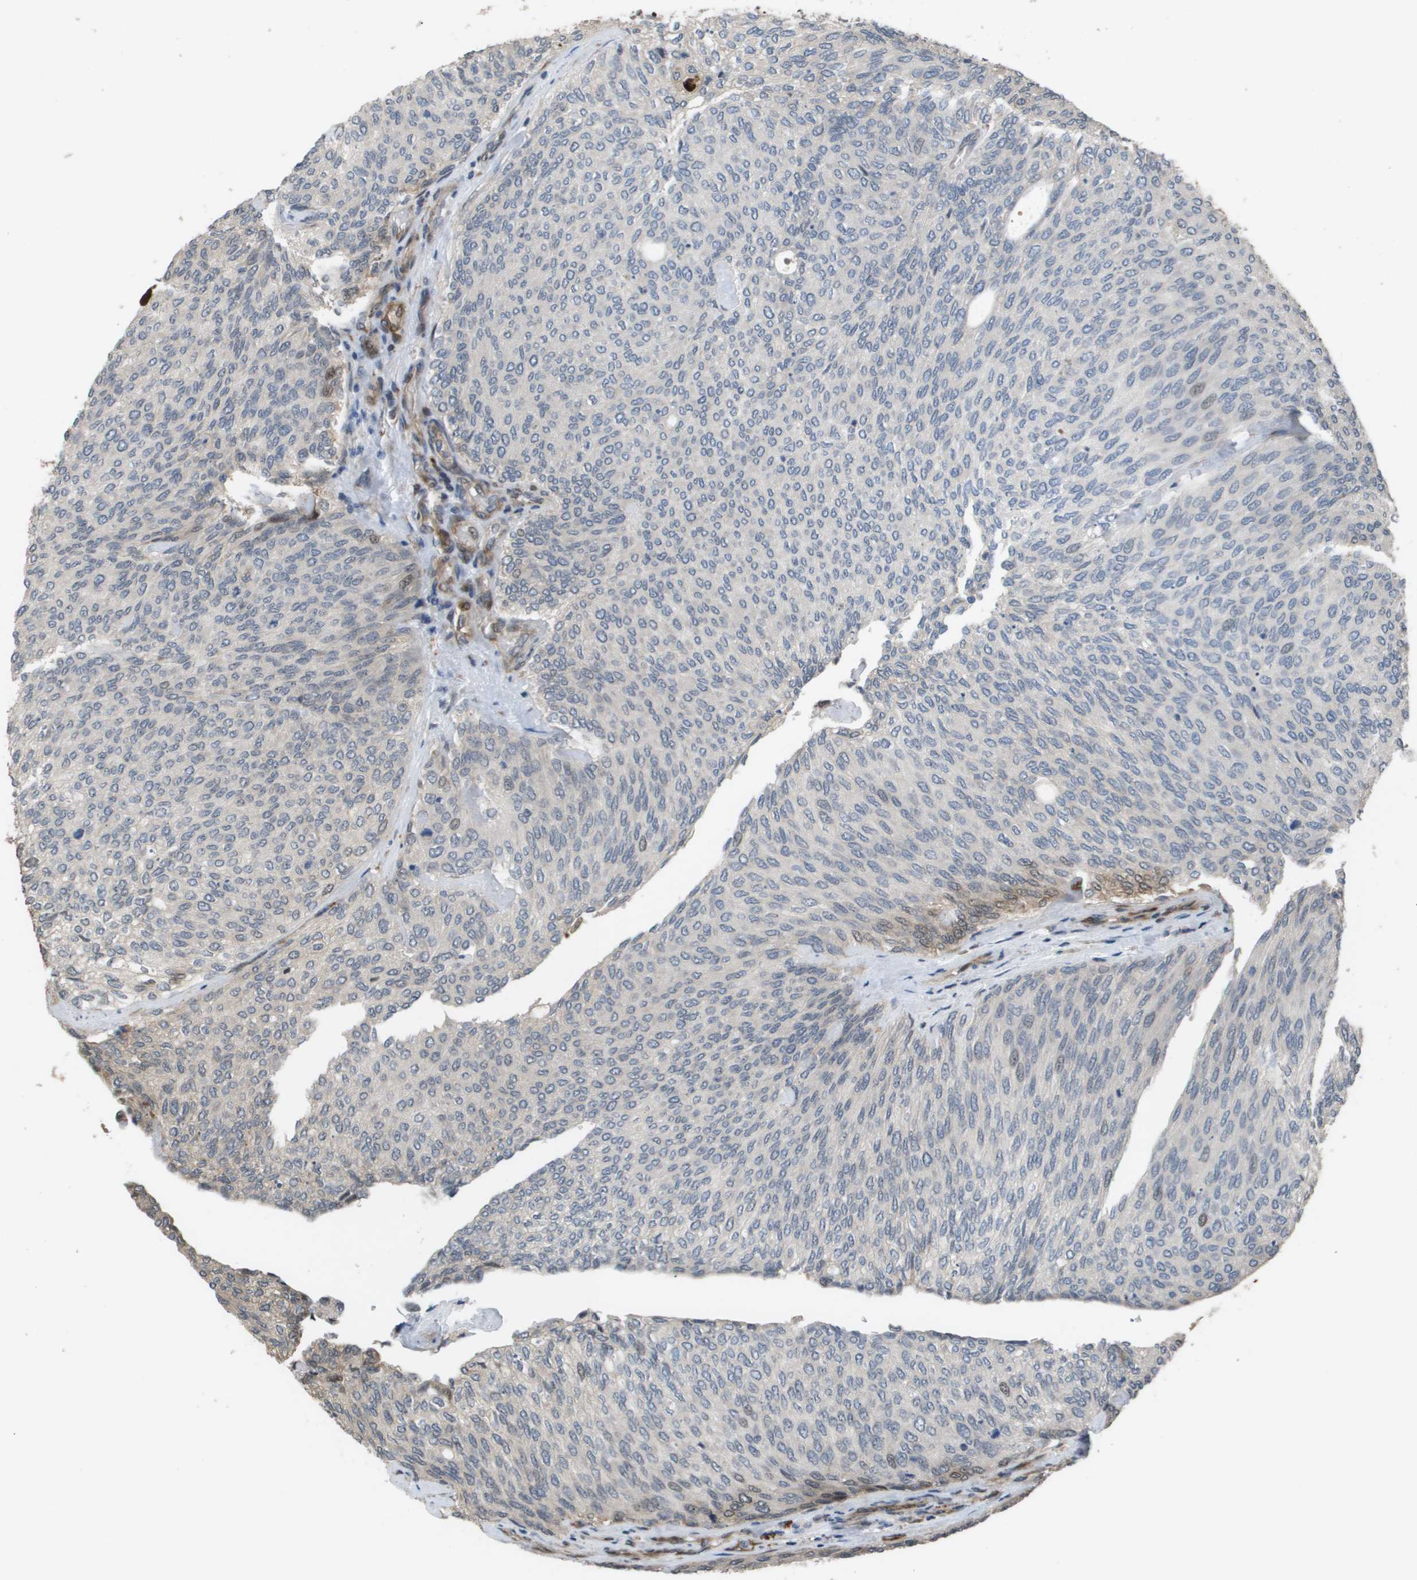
{"staining": {"intensity": "weak", "quantity": "<25%", "location": "cytoplasmic/membranous"}, "tissue": "urothelial cancer", "cell_type": "Tumor cells", "image_type": "cancer", "snomed": [{"axis": "morphology", "description": "Urothelial carcinoma, Low grade"}, {"axis": "topography", "description": "Urinary bladder"}], "caption": "Urothelial carcinoma (low-grade) was stained to show a protein in brown. There is no significant positivity in tumor cells.", "gene": "AXIN2", "patient": {"sex": "female", "age": 79}}